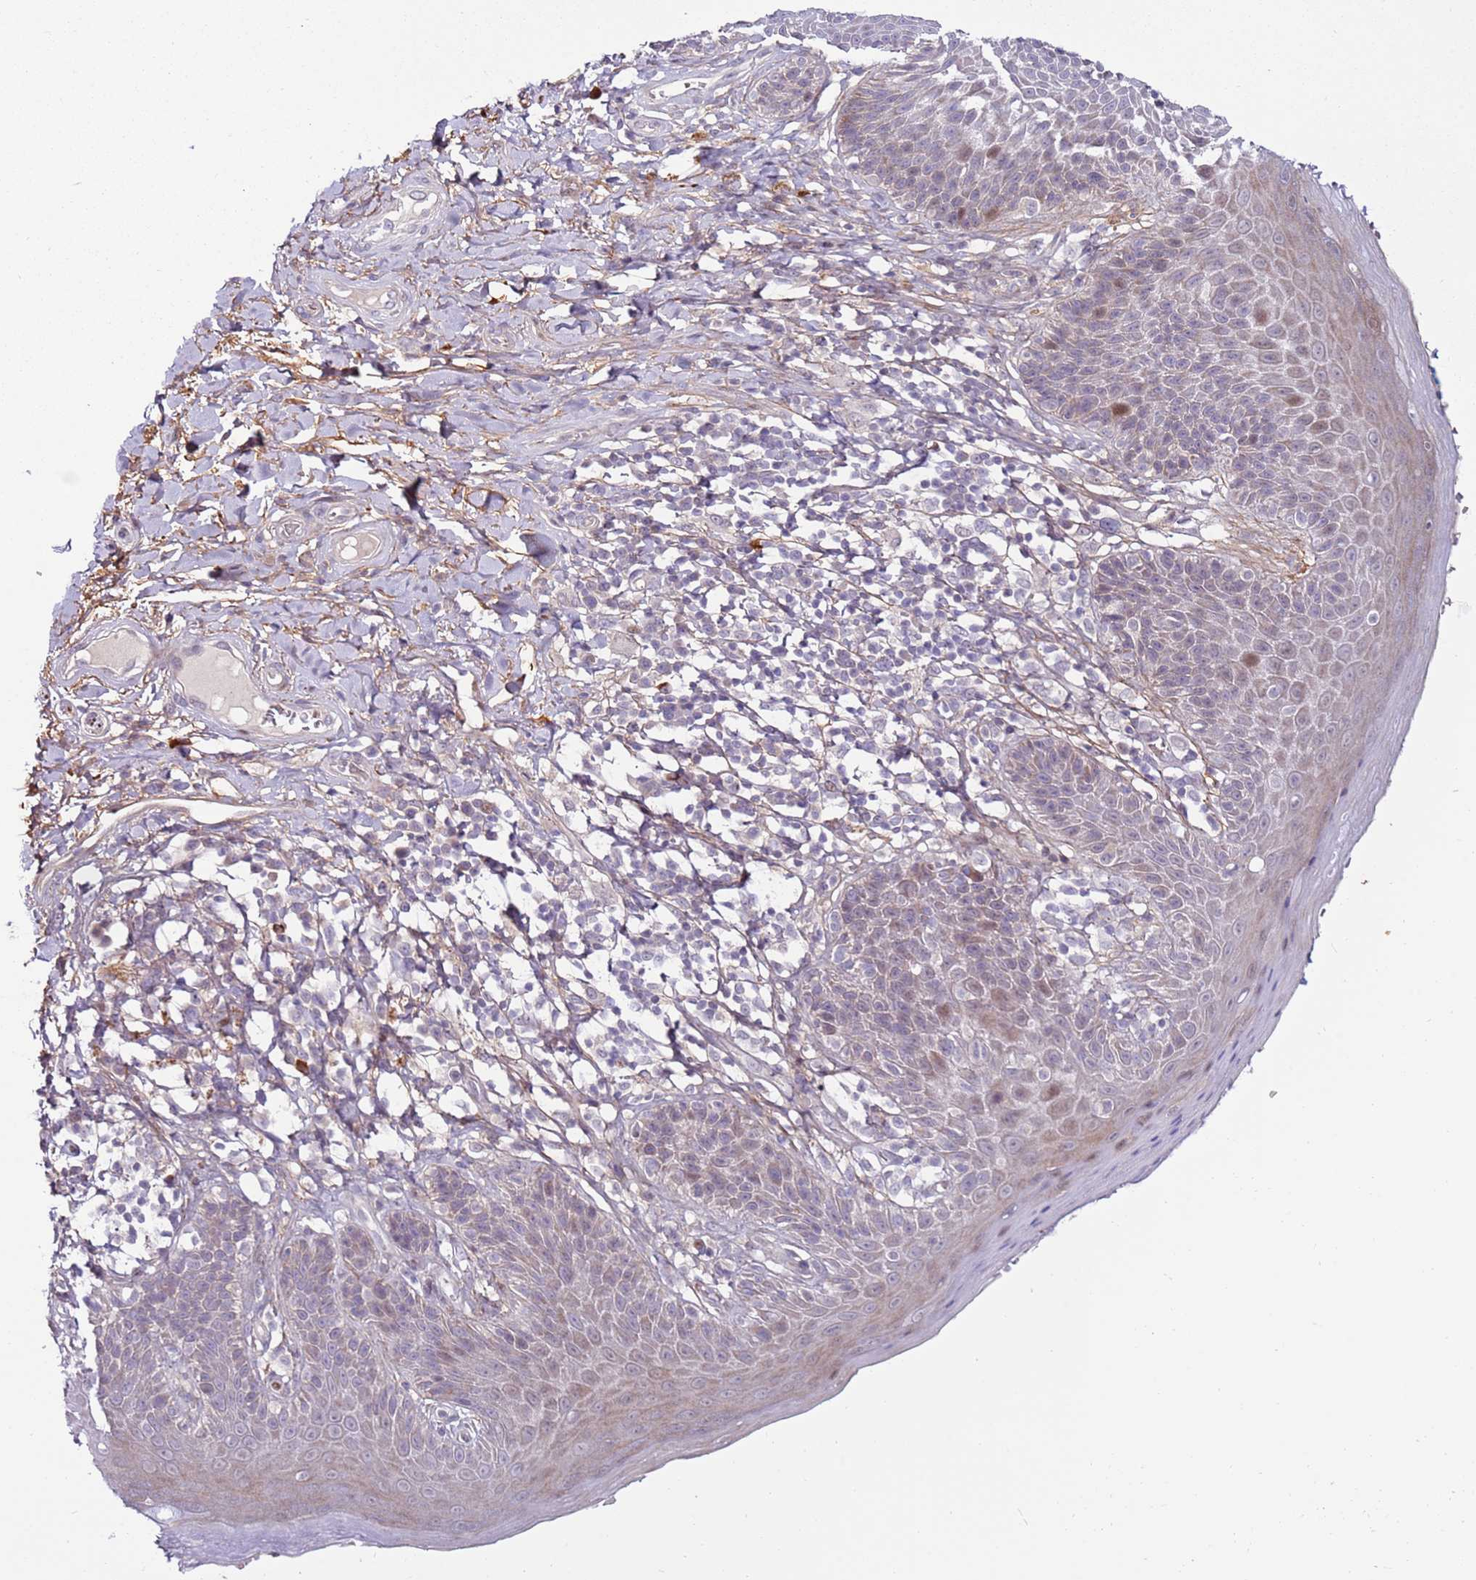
{"staining": {"intensity": "moderate", "quantity": "<25%", "location": "cytoplasmic/membranous,nuclear"}, "tissue": "skin", "cell_type": "Epidermal cells", "image_type": "normal", "snomed": [{"axis": "morphology", "description": "Normal tissue, NOS"}, {"axis": "topography", "description": "Anal"}], "caption": "The micrograph displays staining of normal skin, revealing moderate cytoplasmic/membranous,nuclear protein staining (brown color) within epidermal cells.", "gene": "MTG2", "patient": {"sex": "female", "age": 89}}